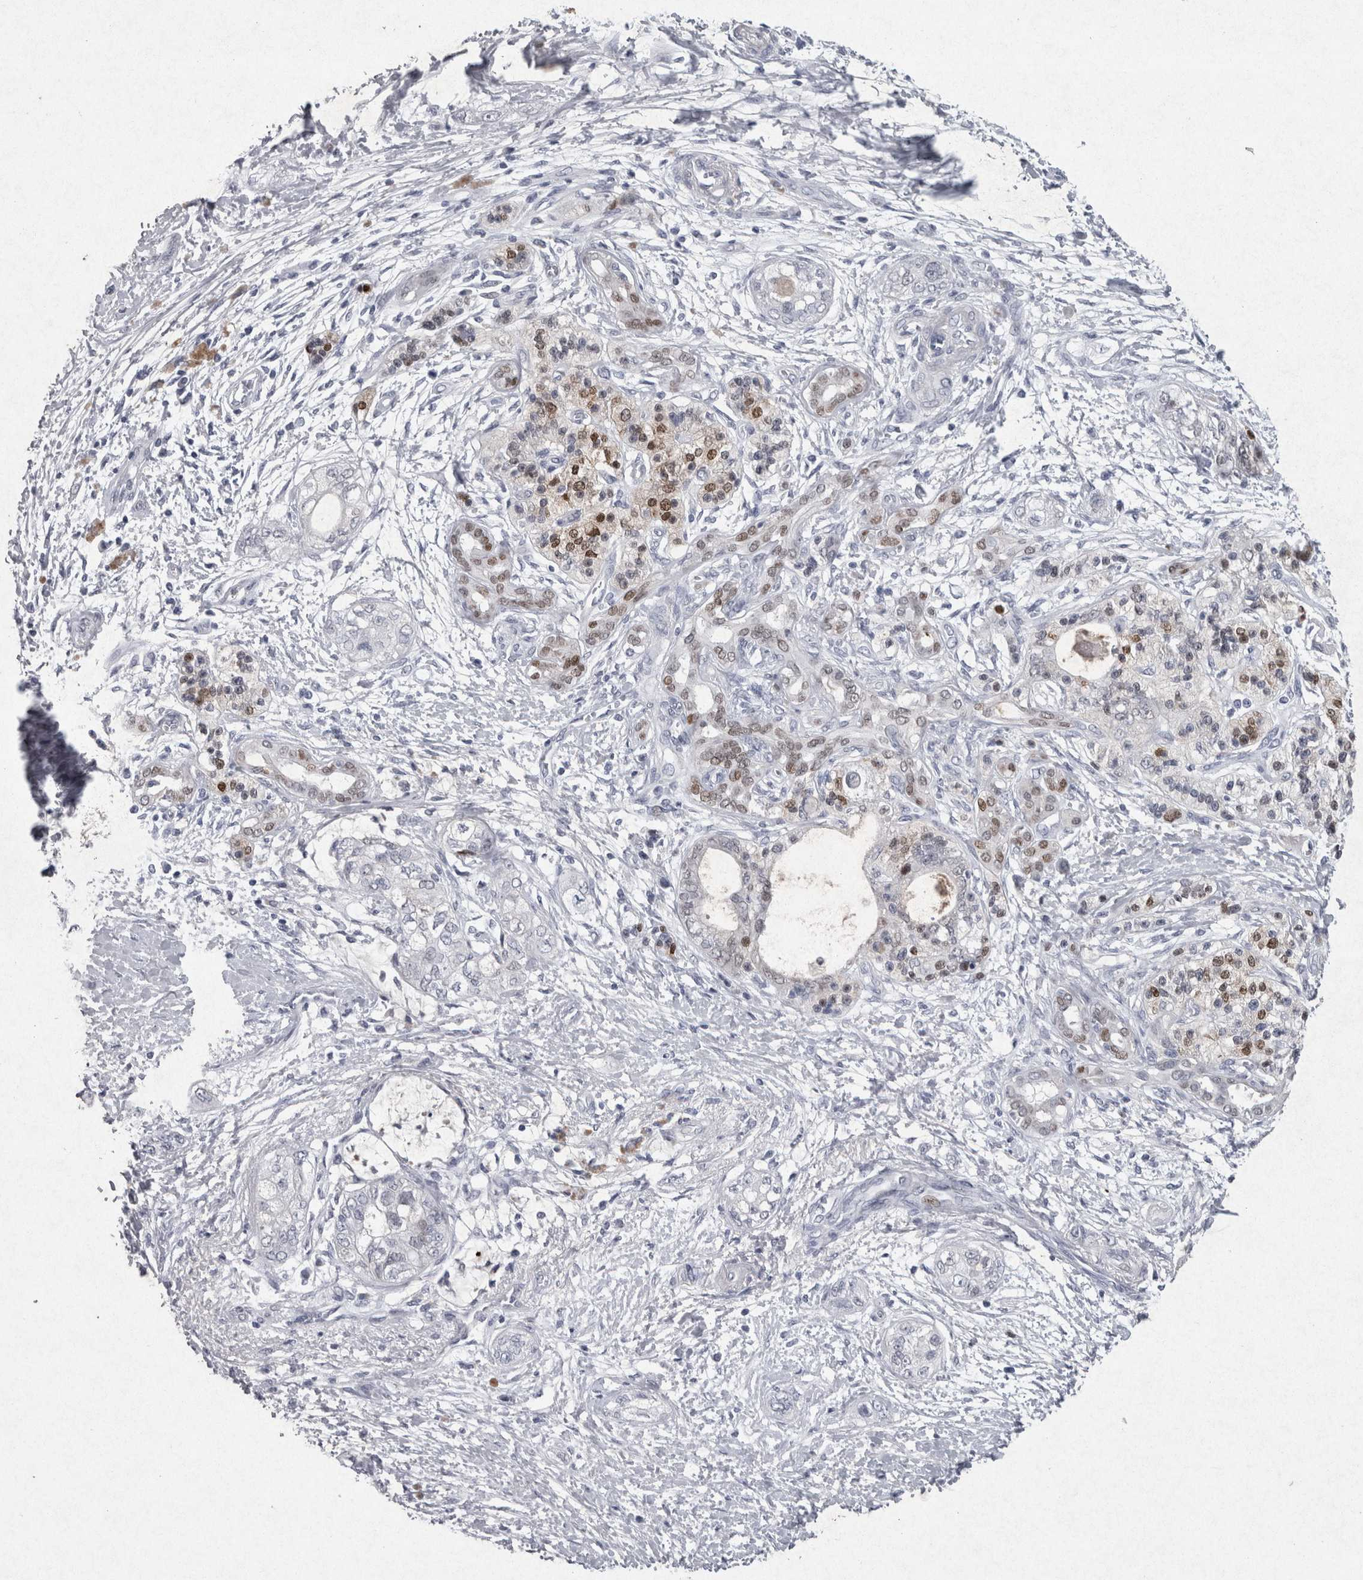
{"staining": {"intensity": "moderate", "quantity": "<25%", "location": "nuclear"}, "tissue": "pancreatic cancer", "cell_type": "Tumor cells", "image_type": "cancer", "snomed": [{"axis": "morphology", "description": "Adenocarcinoma, NOS"}, {"axis": "topography", "description": "Pancreas"}], "caption": "Moderate nuclear expression is appreciated in about <25% of tumor cells in adenocarcinoma (pancreatic). The staining was performed using DAB, with brown indicating positive protein expression. Nuclei are stained blue with hematoxylin.", "gene": "PDX1", "patient": {"sex": "male", "age": 70}}